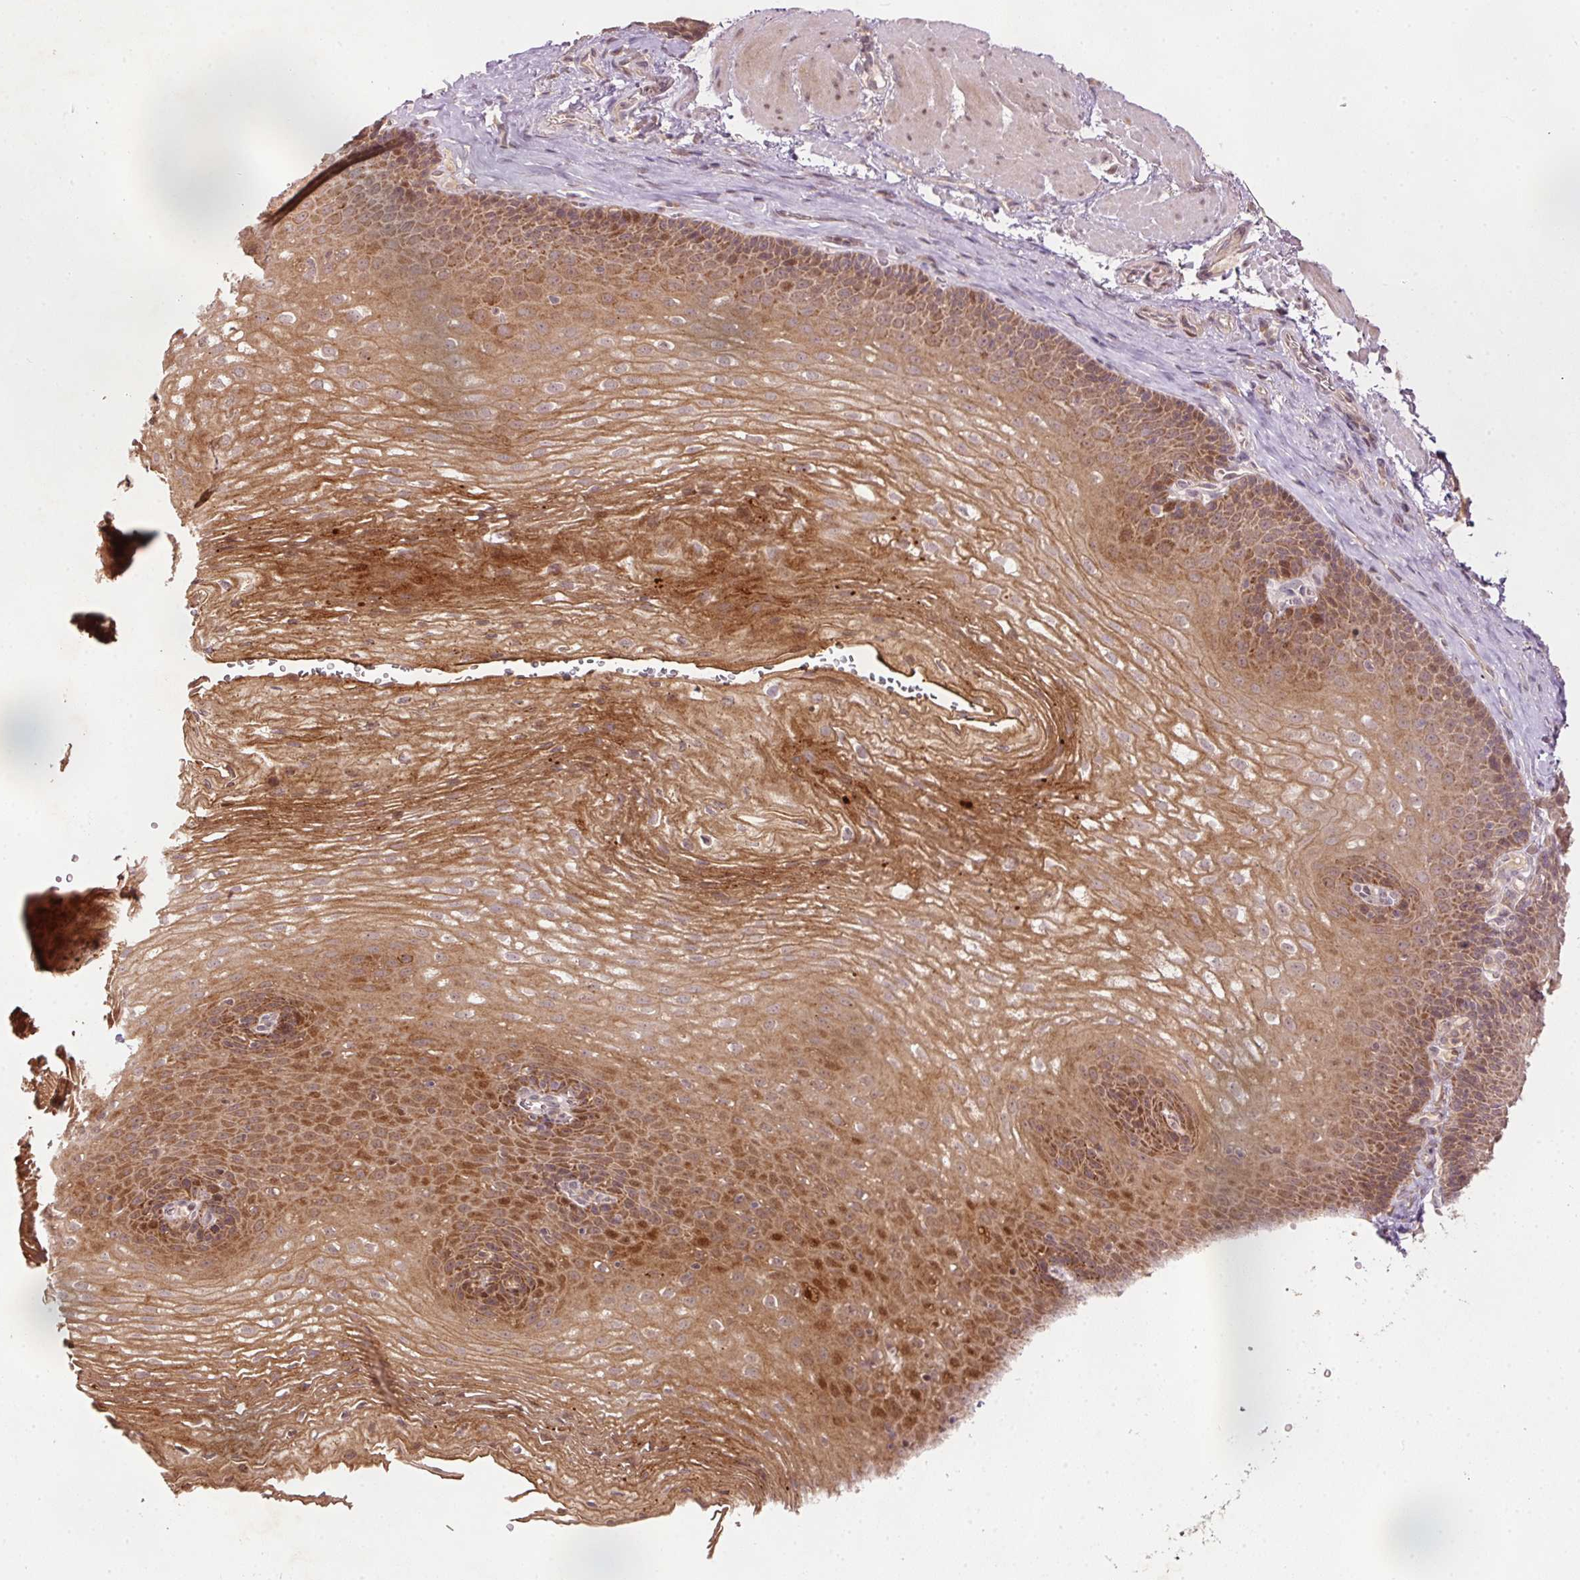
{"staining": {"intensity": "moderate", "quantity": ">75%", "location": "cytoplasmic/membranous,nuclear"}, "tissue": "esophagus", "cell_type": "Squamous epithelial cells", "image_type": "normal", "snomed": [{"axis": "morphology", "description": "Normal tissue, NOS"}, {"axis": "topography", "description": "Esophagus"}], "caption": "A high-resolution histopathology image shows immunohistochemistry staining of benign esophagus, which displays moderate cytoplasmic/membranous,nuclear expression in about >75% of squamous epithelial cells.", "gene": "PCDHB1", "patient": {"sex": "female", "age": 66}}